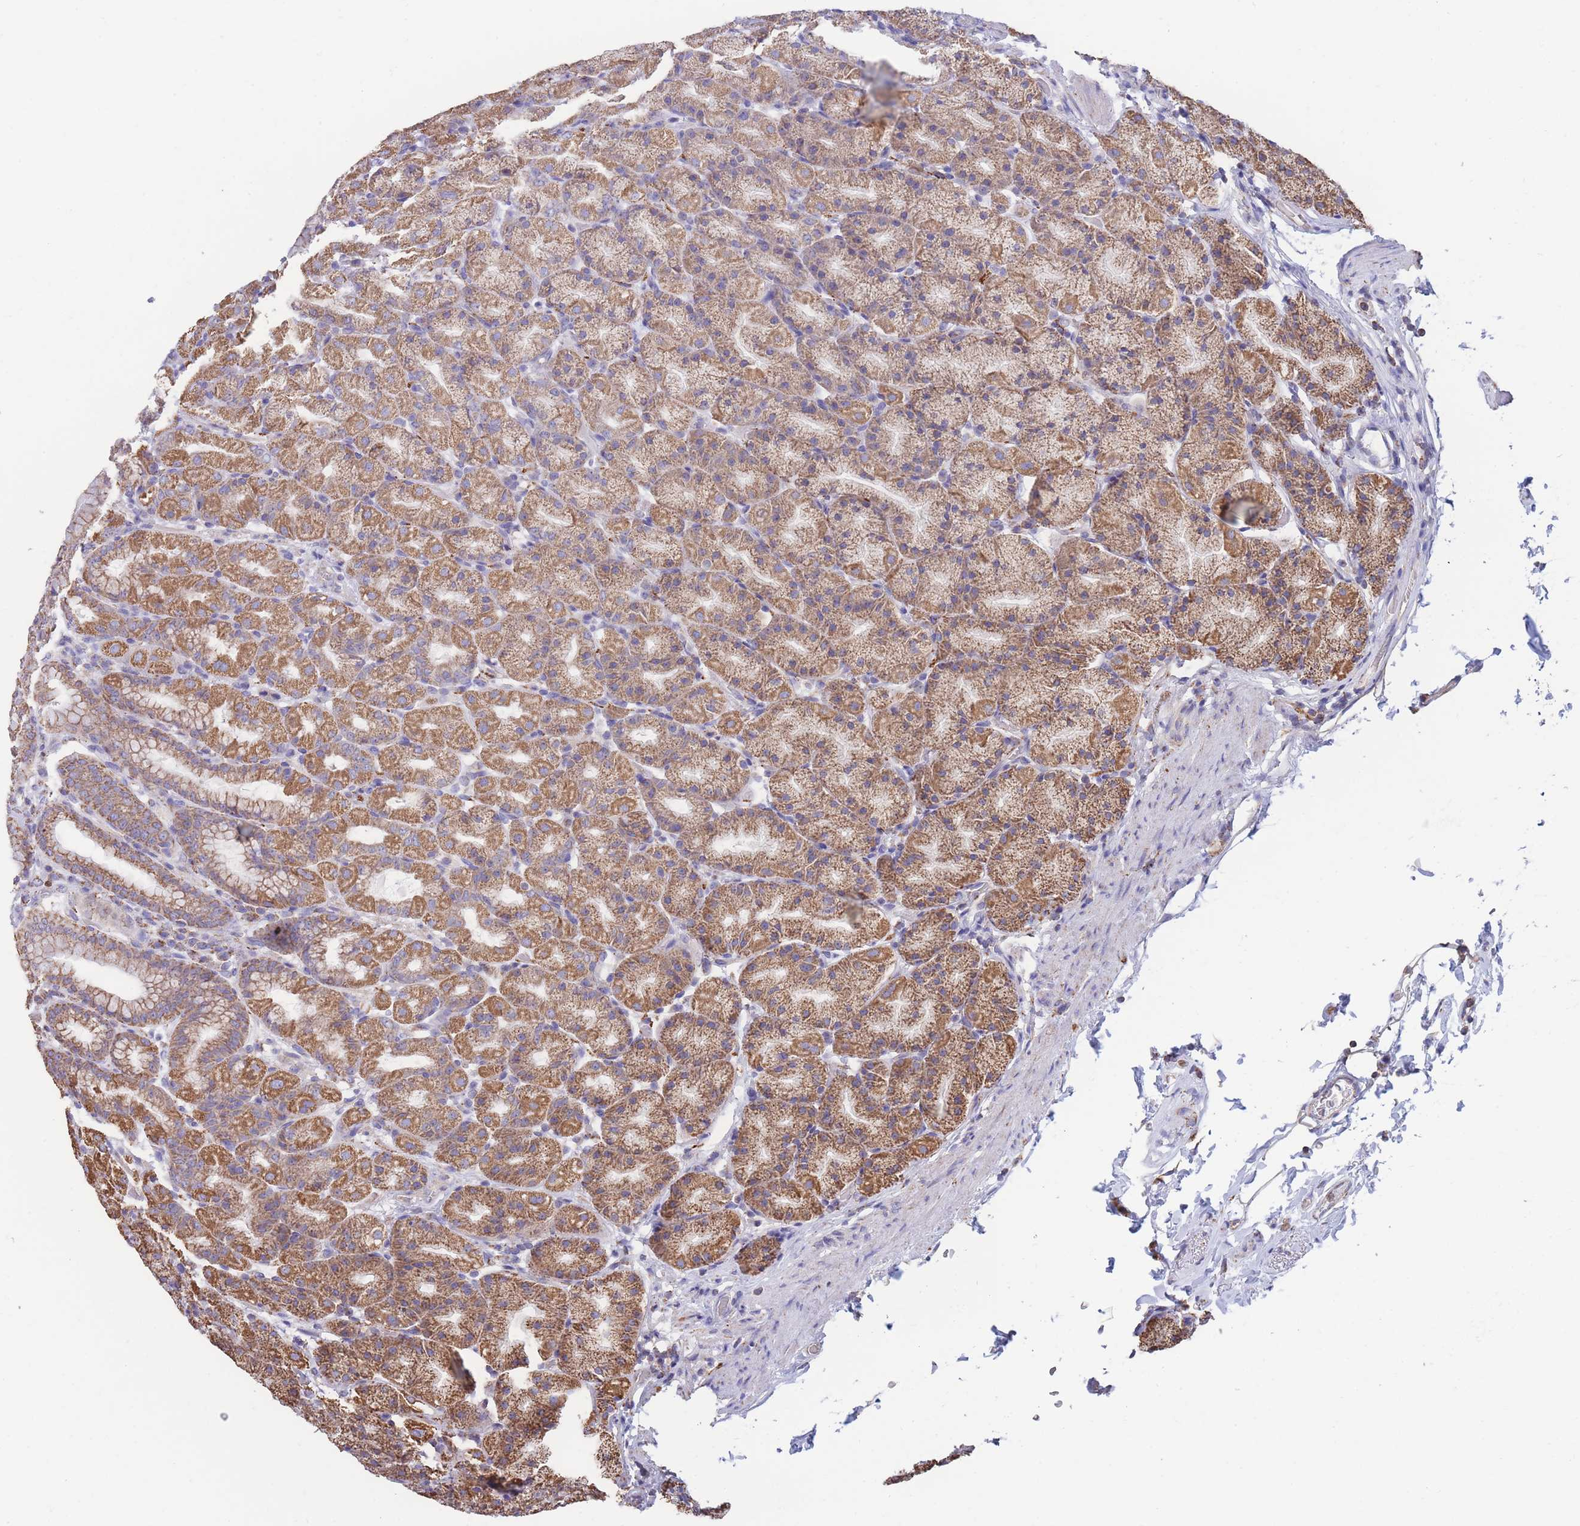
{"staining": {"intensity": "moderate", "quantity": ">75%", "location": "cytoplasmic/membranous"}, "tissue": "stomach", "cell_type": "Glandular cells", "image_type": "normal", "snomed": [{"axis": "morphology", "description": "Normal tissue, NOS"}, {"axis": "topography", "description": "Stomach, upper"}, {"axis": "topography", "description": "Stomach"}], "caption": "DAB (3,3'-diaminobenzidine) immunohistochemical staining of unremarkable stomach exhibits moderate cytoplasmic/membranous protein expression in approximately >75% of glandular cells.", "gene": "FKBP8", "patient": {"sex": "male", "age": 68}}